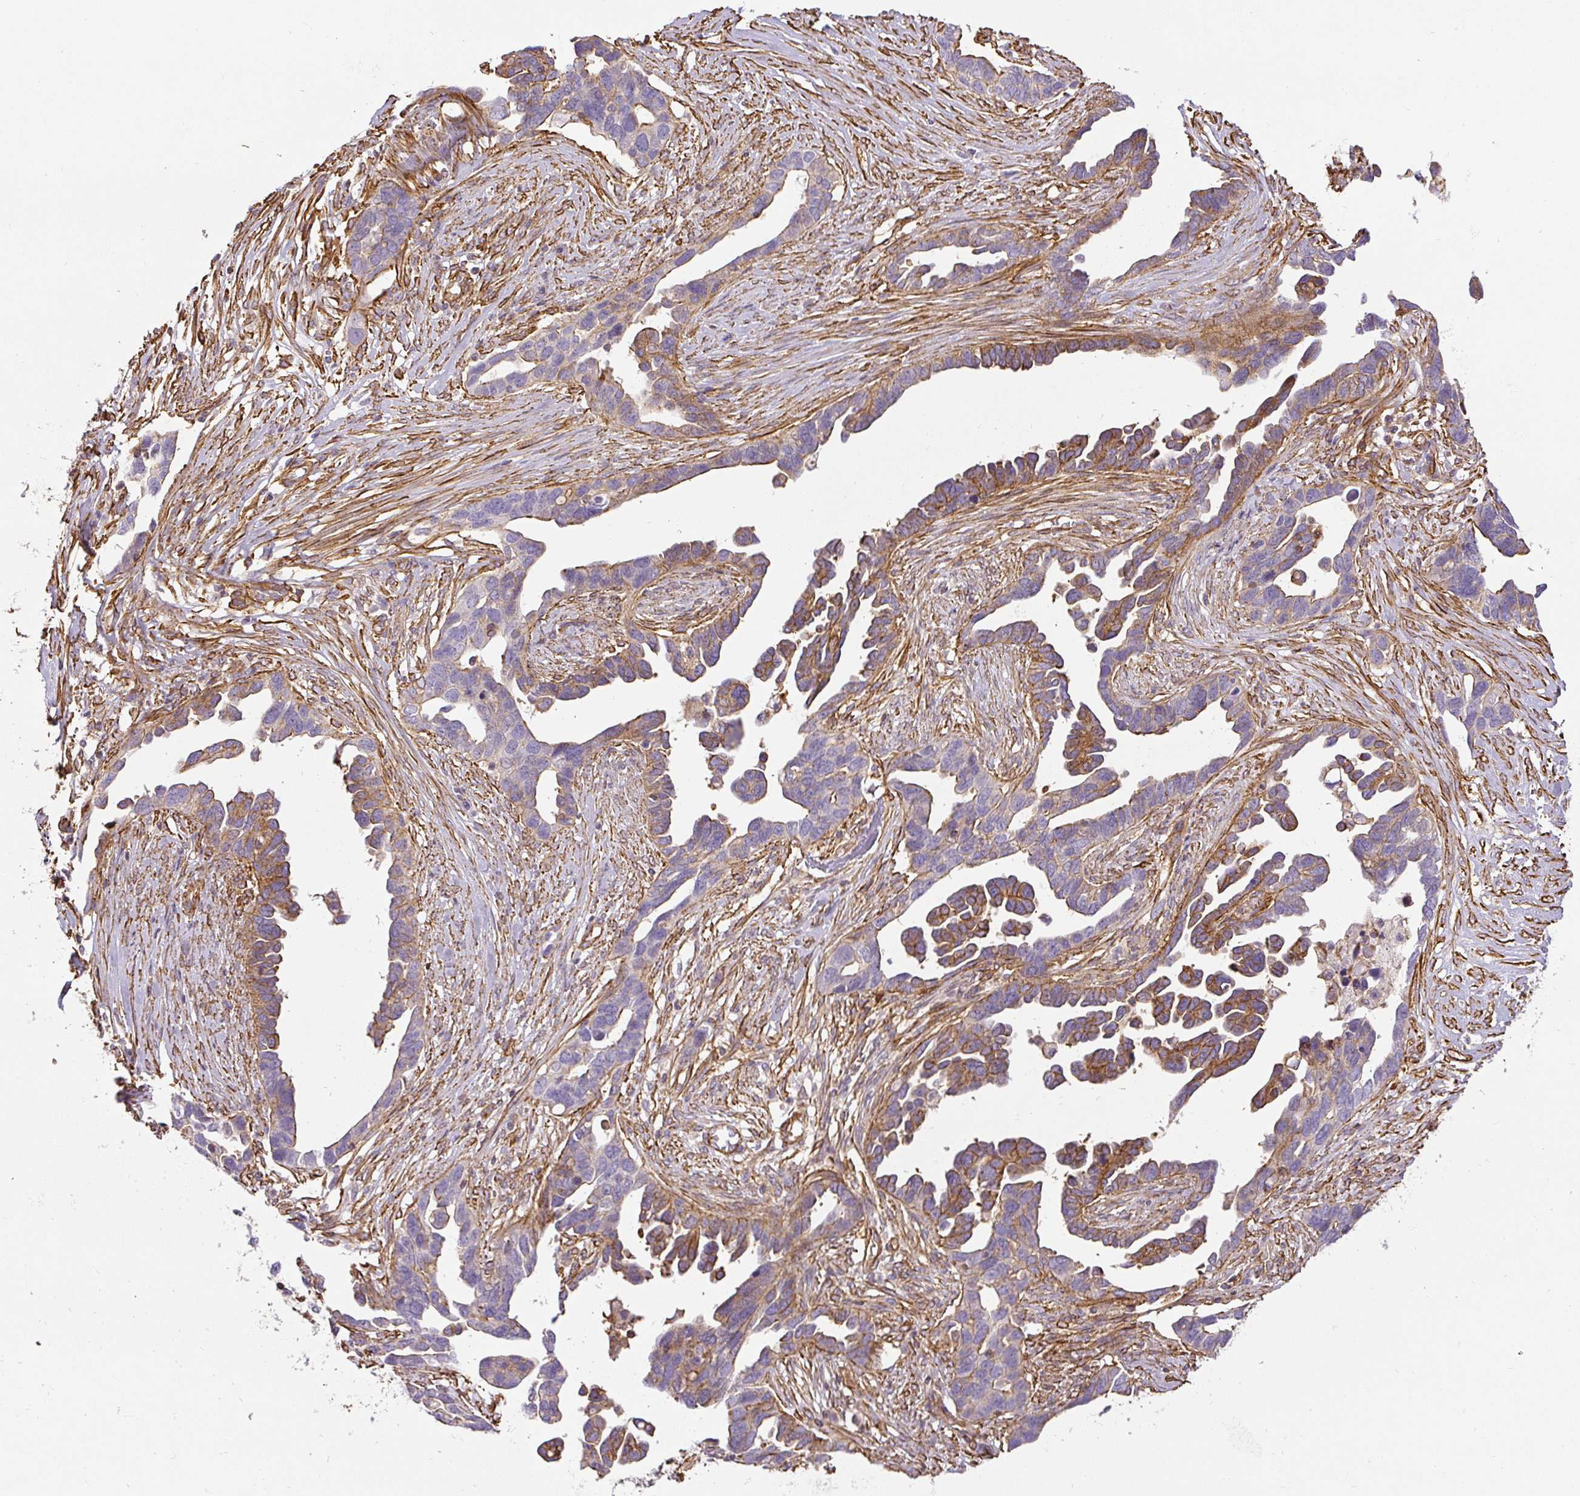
{"staining": {"intensity": "moderate", "quantity": "<25%", "location": "cytoplasmic/membranous"}, "tissue": "ovarian cancer", "cell_type": "Tumor cells", "image_type": "cancer", "snomed": [{"axis": "morphology", "description": "Cystadenocarcinoma, serous, NOS"}, {"axis": "topography", "description": "Ovary"}], "caption": "Moderate cytoplasmic/membranous positivity for a protein is present in about <25% of tumor cells of ovarian cancer (serous cystadenocarcinoma) using immunohistochemistry (IHC).", "gene": "MYL12A", "patient": {"sex": "female", "age": 54}}